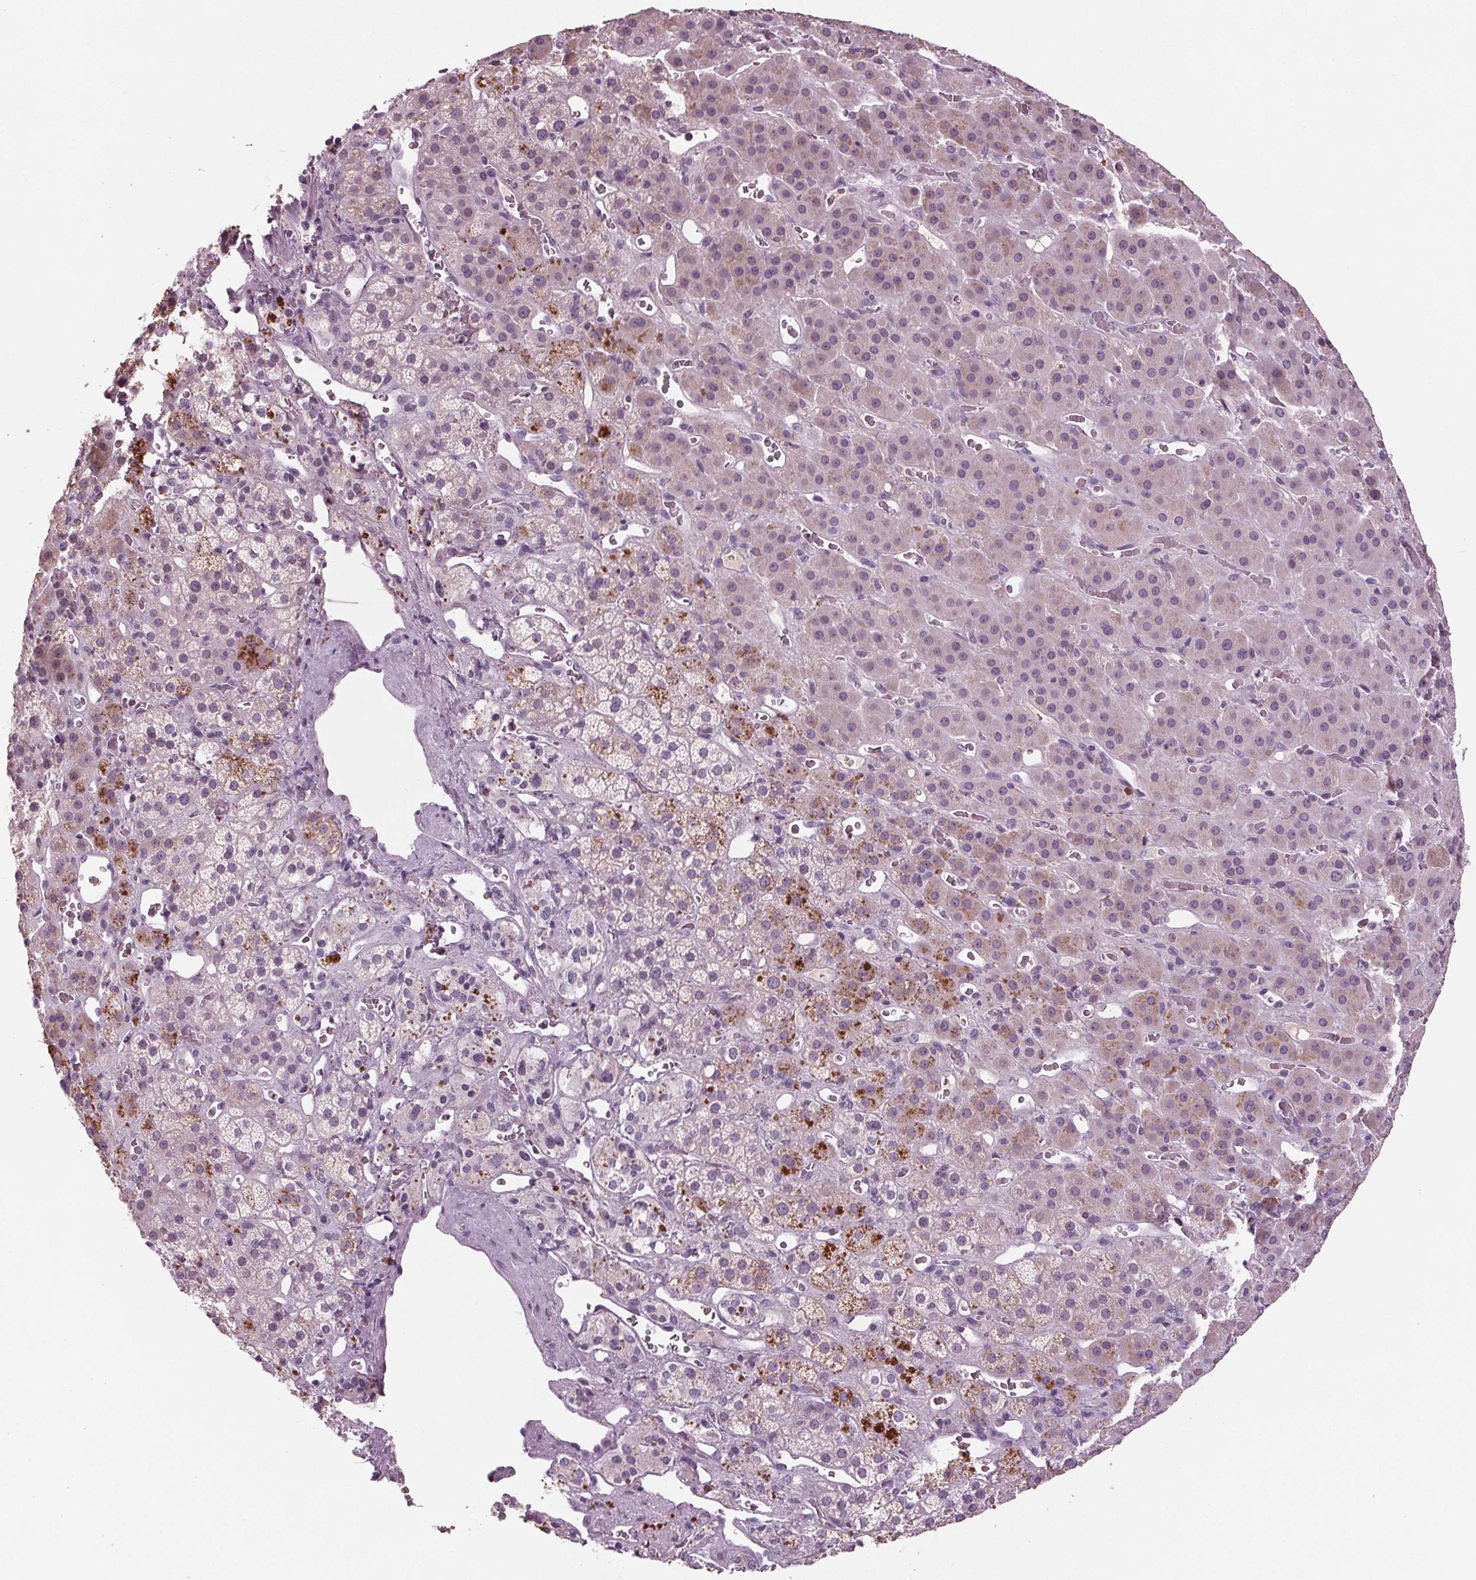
{"staining": {"intensity": "strong", "quantity": "<25%", "location": "cytoplasmic/membranous"}, "tissue": "adrenal gland", "cell_type": "Glandular cells", "image_type": "normal", "snomed": [{"axis": "morphology", "description": "Normal tissue, NOS"}, {"axis": "topography", "description": "Adrenal gland"}], "caption": "Immunohistochemistry (IHC) image of benign human adrenal gland stained for a protein (brown), which demonstrates medium levels of strong cytoplasmic/membranous staining in approximately <25% of glandular cells.", "gene": "BHLHE22", "patient": {"sex": "male", "age": 57}}